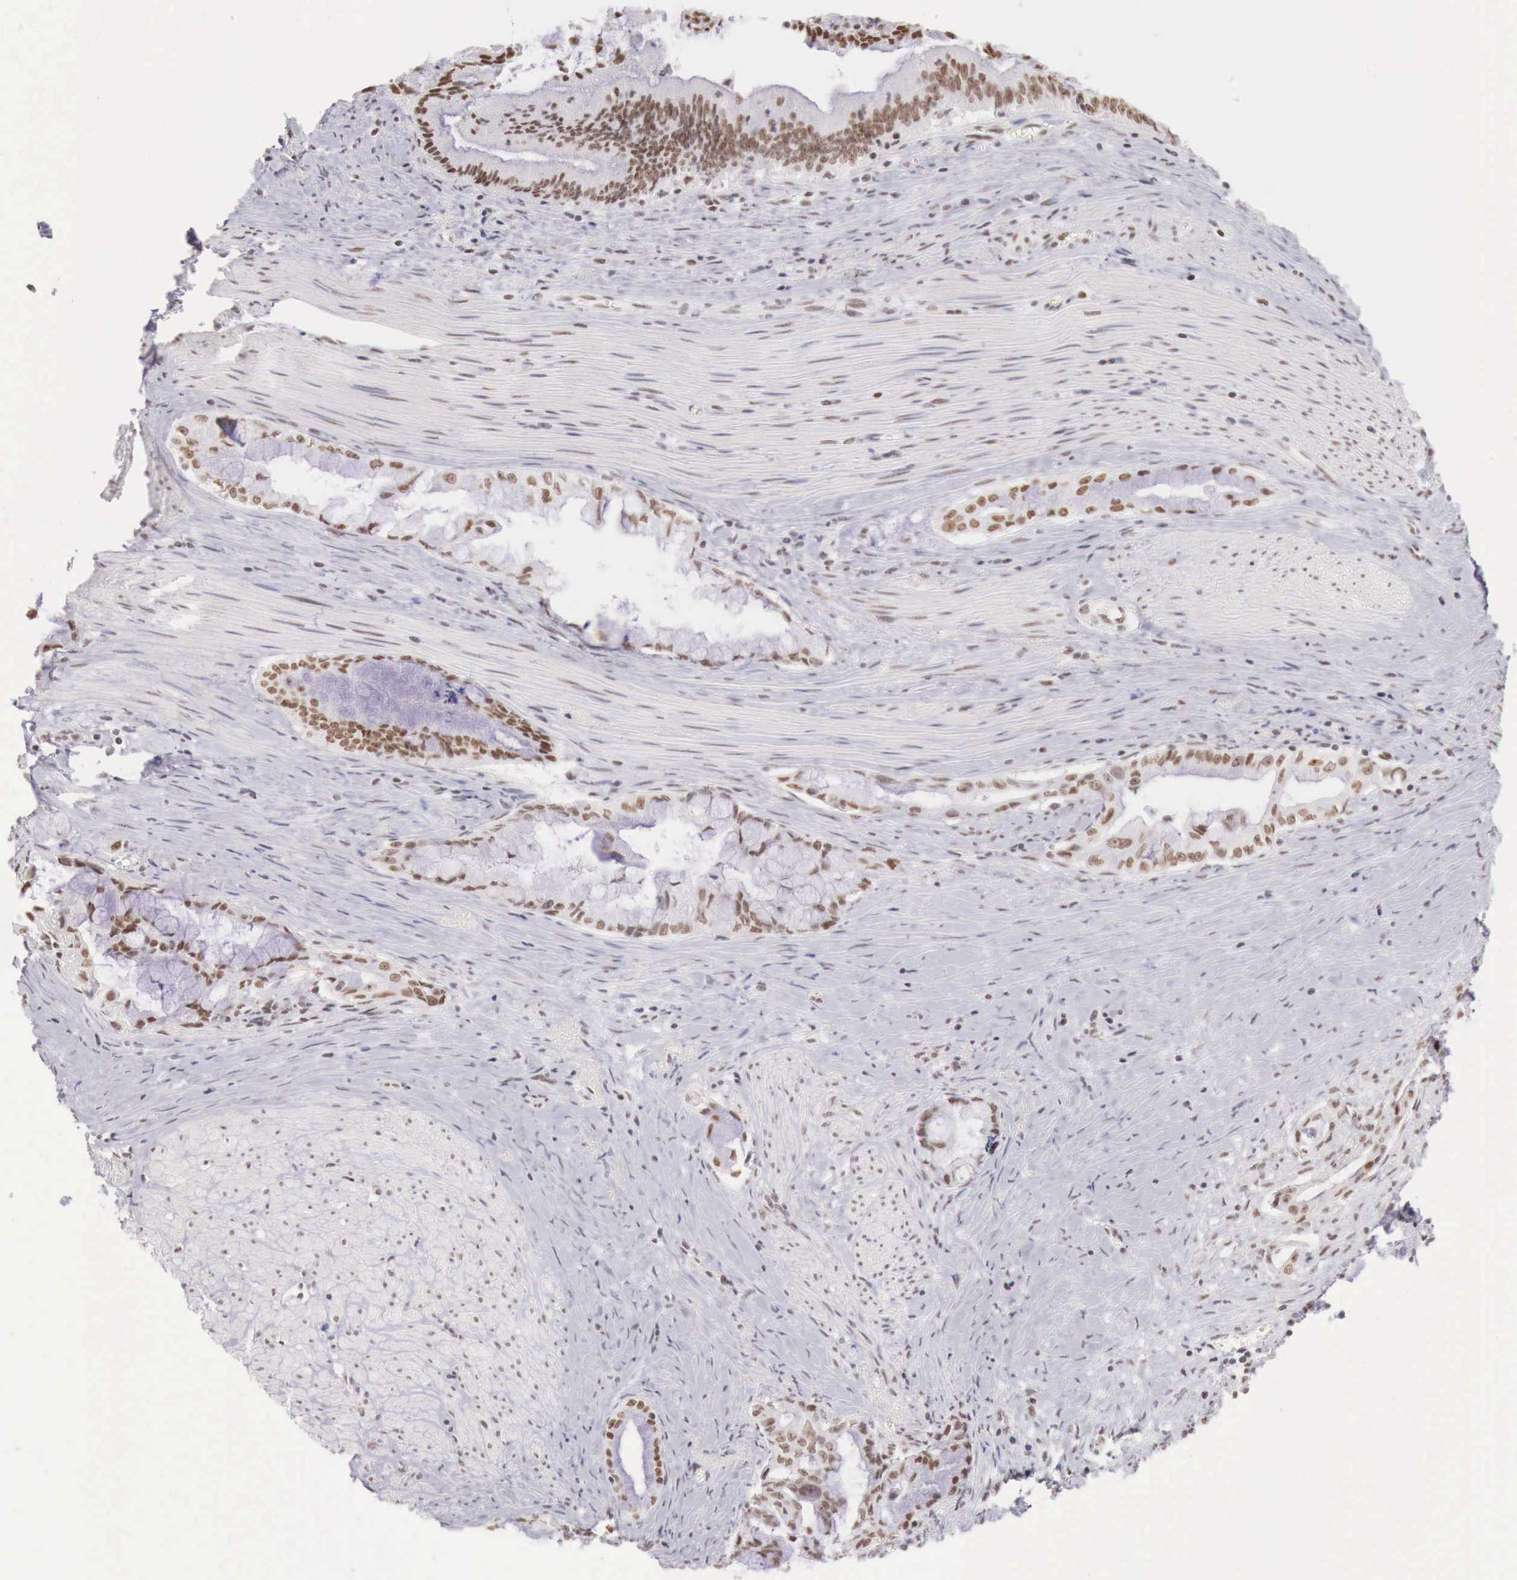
{"staining": {"intensity": "weak", "quantity": "25%-75%", "location": "nuclear"}, "tissue": "pancreatic cancer", "cell_type": "Tumor cells", "image_type": "cancer", "snomed": [{"axis": "morphology", "description": "Adenocarcinoma, NOS"}, {"axis": "topography", "description": "Pancreas"}], "caption": "A low amount of weak nuclear expression is present in about 25%-75% of tumor cells in pancreatic adenocarcinoma tissue.", "gene": "PHF14", "patient": {"sex": "male", "age": 59}}